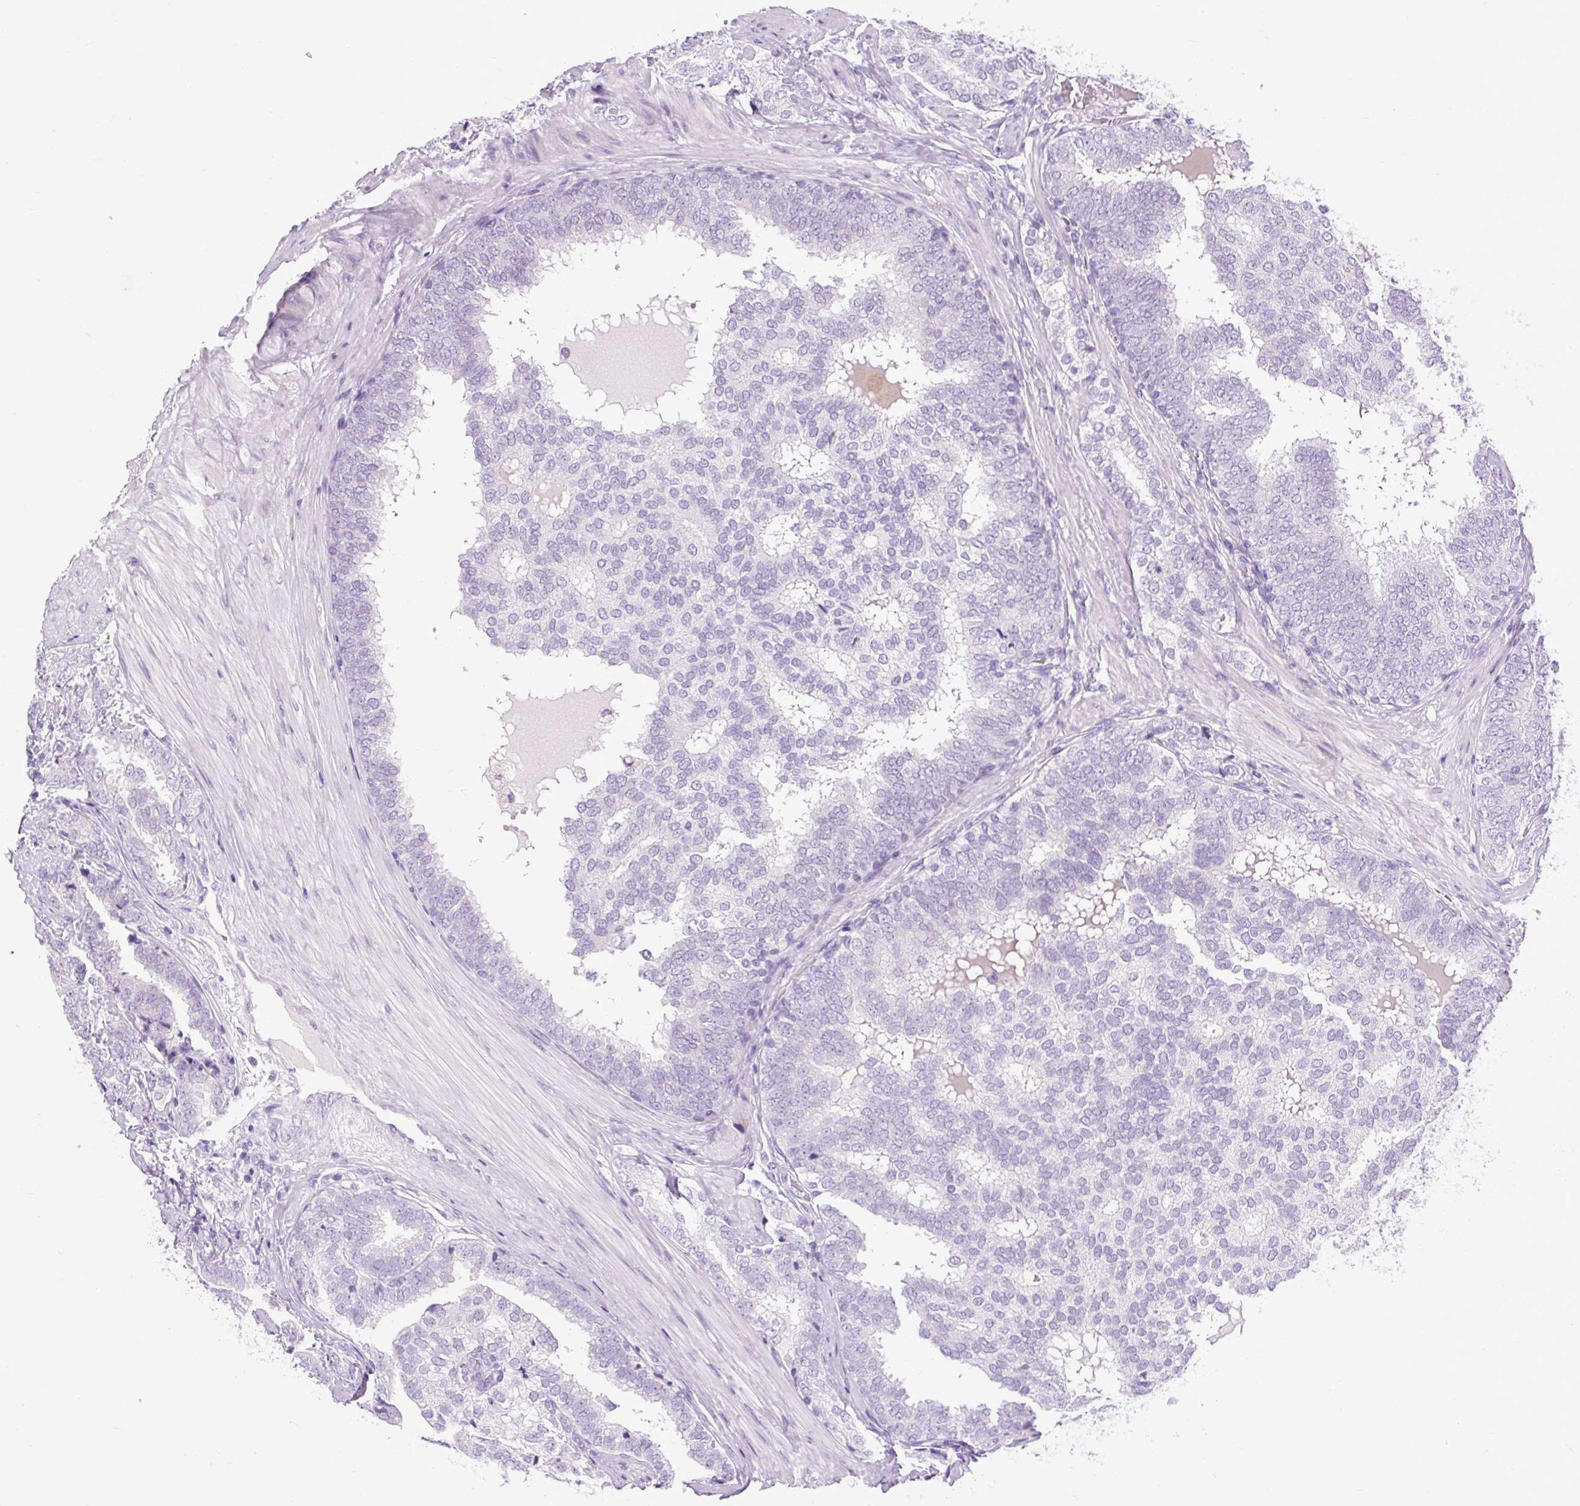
{"staining": {"intensity": "negative", "quantity": "none", "location": "none"}, "tissue": "prostate cancer", "cell_type": "Tumor cells", "image_type": "cancer", "snomed": [{"axis": "morphology", "description": "Adenocarcinoma, High grade"}, {"axis": "topography", "description": "Prostate"}], "caption": "Immunohistochemistry histopathology image of human prostate cancer (high-grade adenocarcinoma) stained for a protein (brown), which shows no expression in tumor cells.", "gene": "FABP7", "patient": {"sex": "male", "age": 72}}